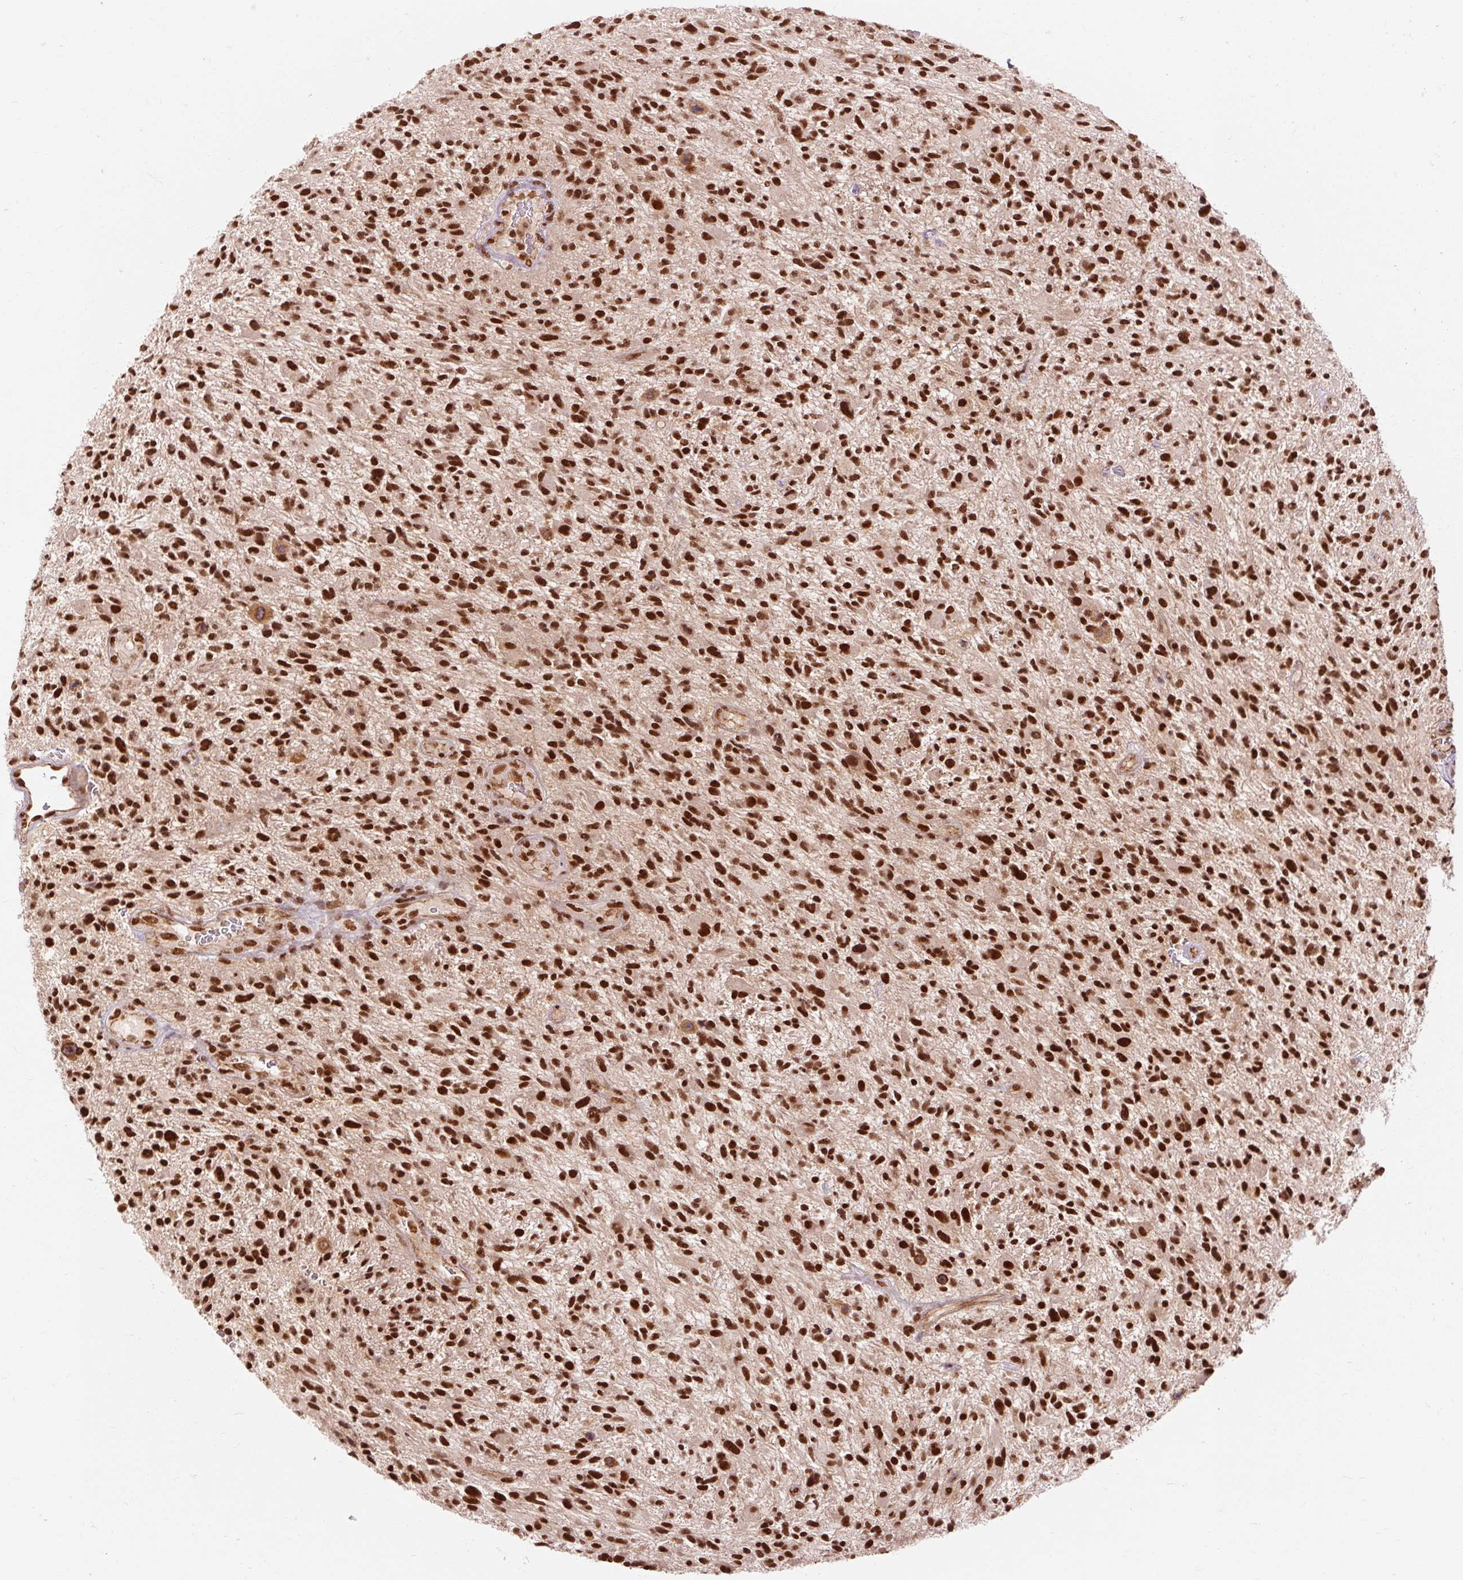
{"staining": {"intensity": "strong", "quantity": ">75%", "location": "nuclear"}, "tissue": "glioma", "cell_type": "Tumor cells", "image_type": "cancer", "snomed": [{"axis": "morphology", "description": "Glioma, malignant, High grade"}, {"axis": "topography", "description": "Brain"}], "caption": "DAB immunohistochemical staining of human malignant high-grade glioma demonstrates strong nuclear protein staining in about >75% of tumor cells.", "gene": "CSTF1", "patient": {"sex": "male", "age": 47}}